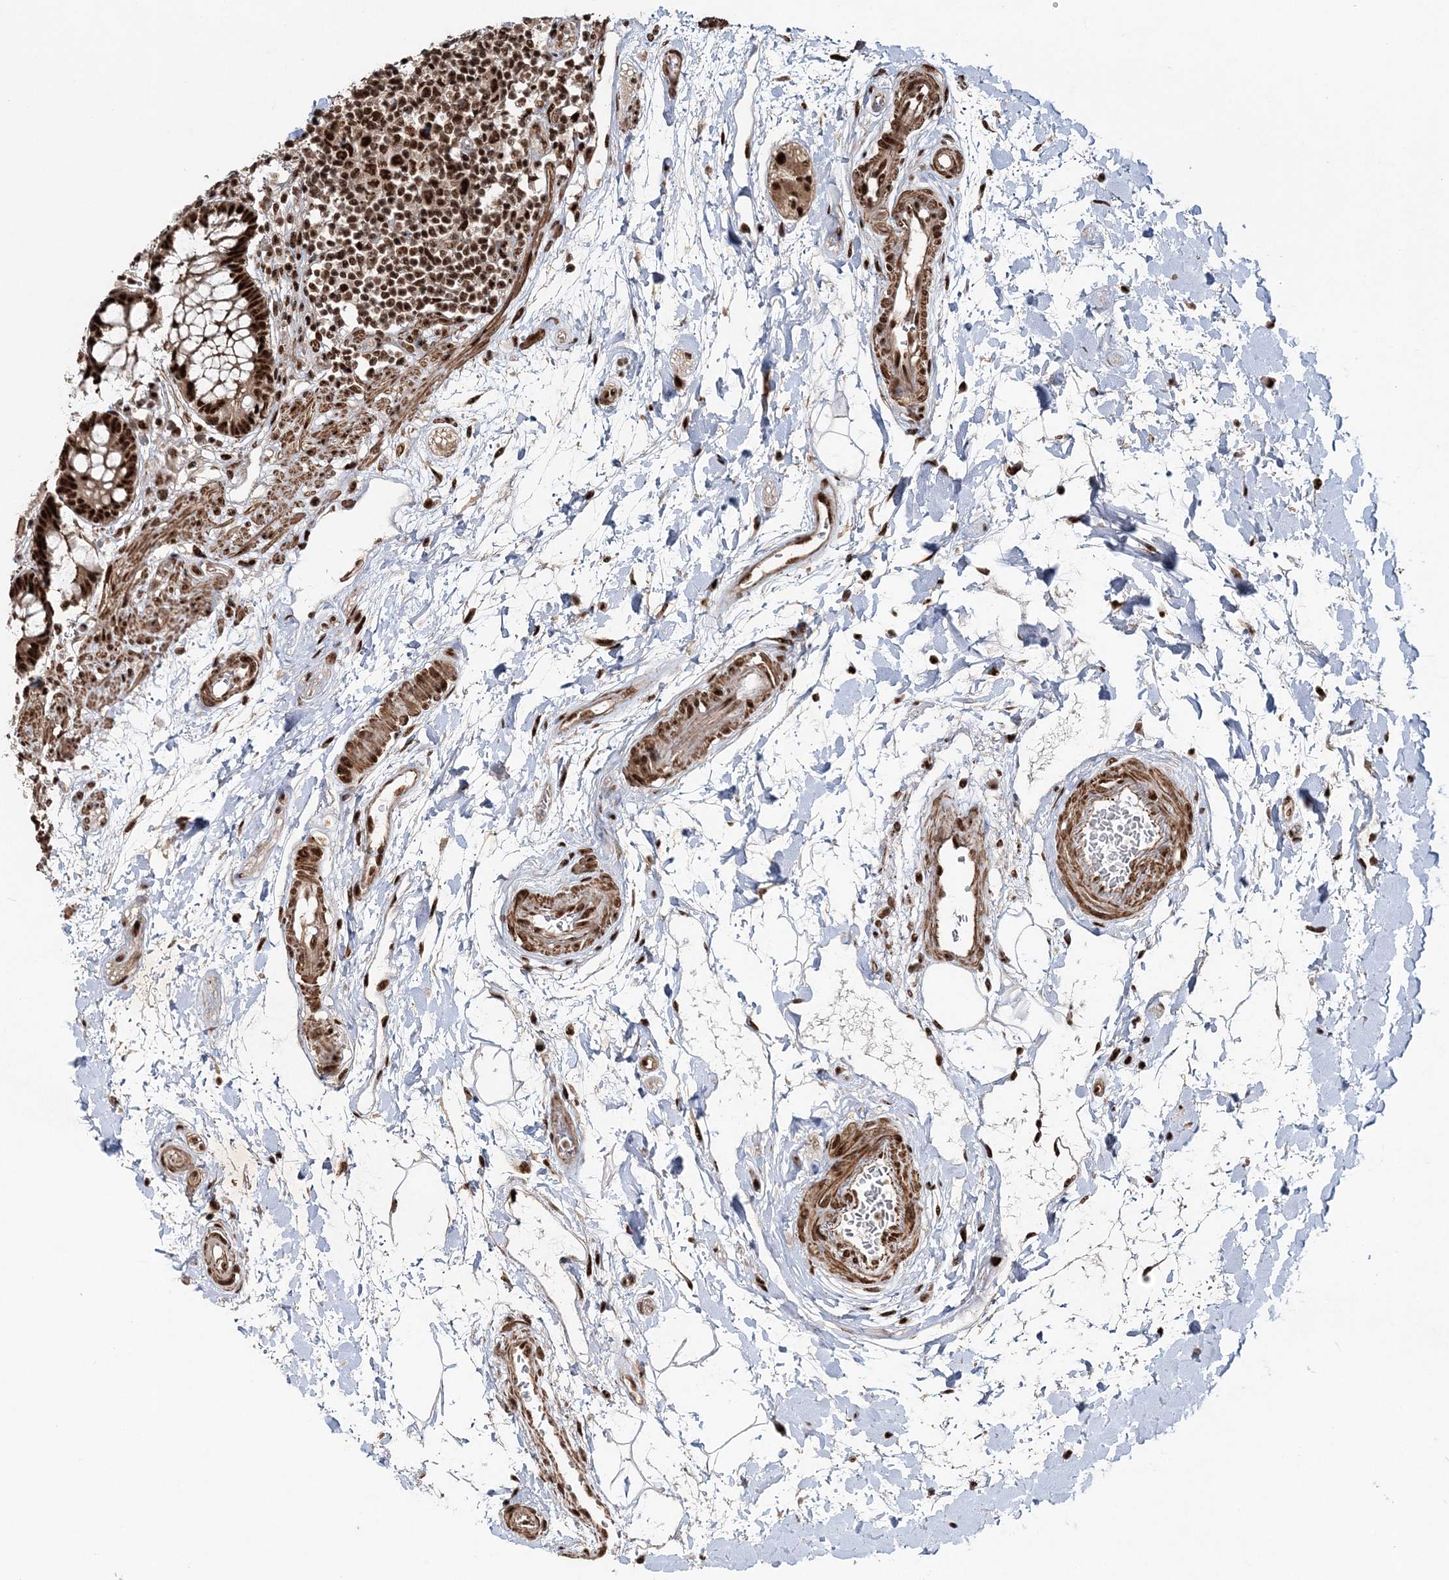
{"staining": {"intensity": "strong", "quantity": ">75%", "location": "nuclear"}, "tissue": "rectum", "cell_type": "Glandular cells", "image_type": "normal", "snomed": [{"axis": "morphology", "description": "Normal tissue, NOS"}, {"axis": "topography", "description": "Rectum"}], "caption": "Protein expression by immunohistochemistry displays strong nuclear expression in about >75% of glandular cells in normal rectum.", "gene": "EXOSC8", "patient": {"sex": "male", "age": 64}}